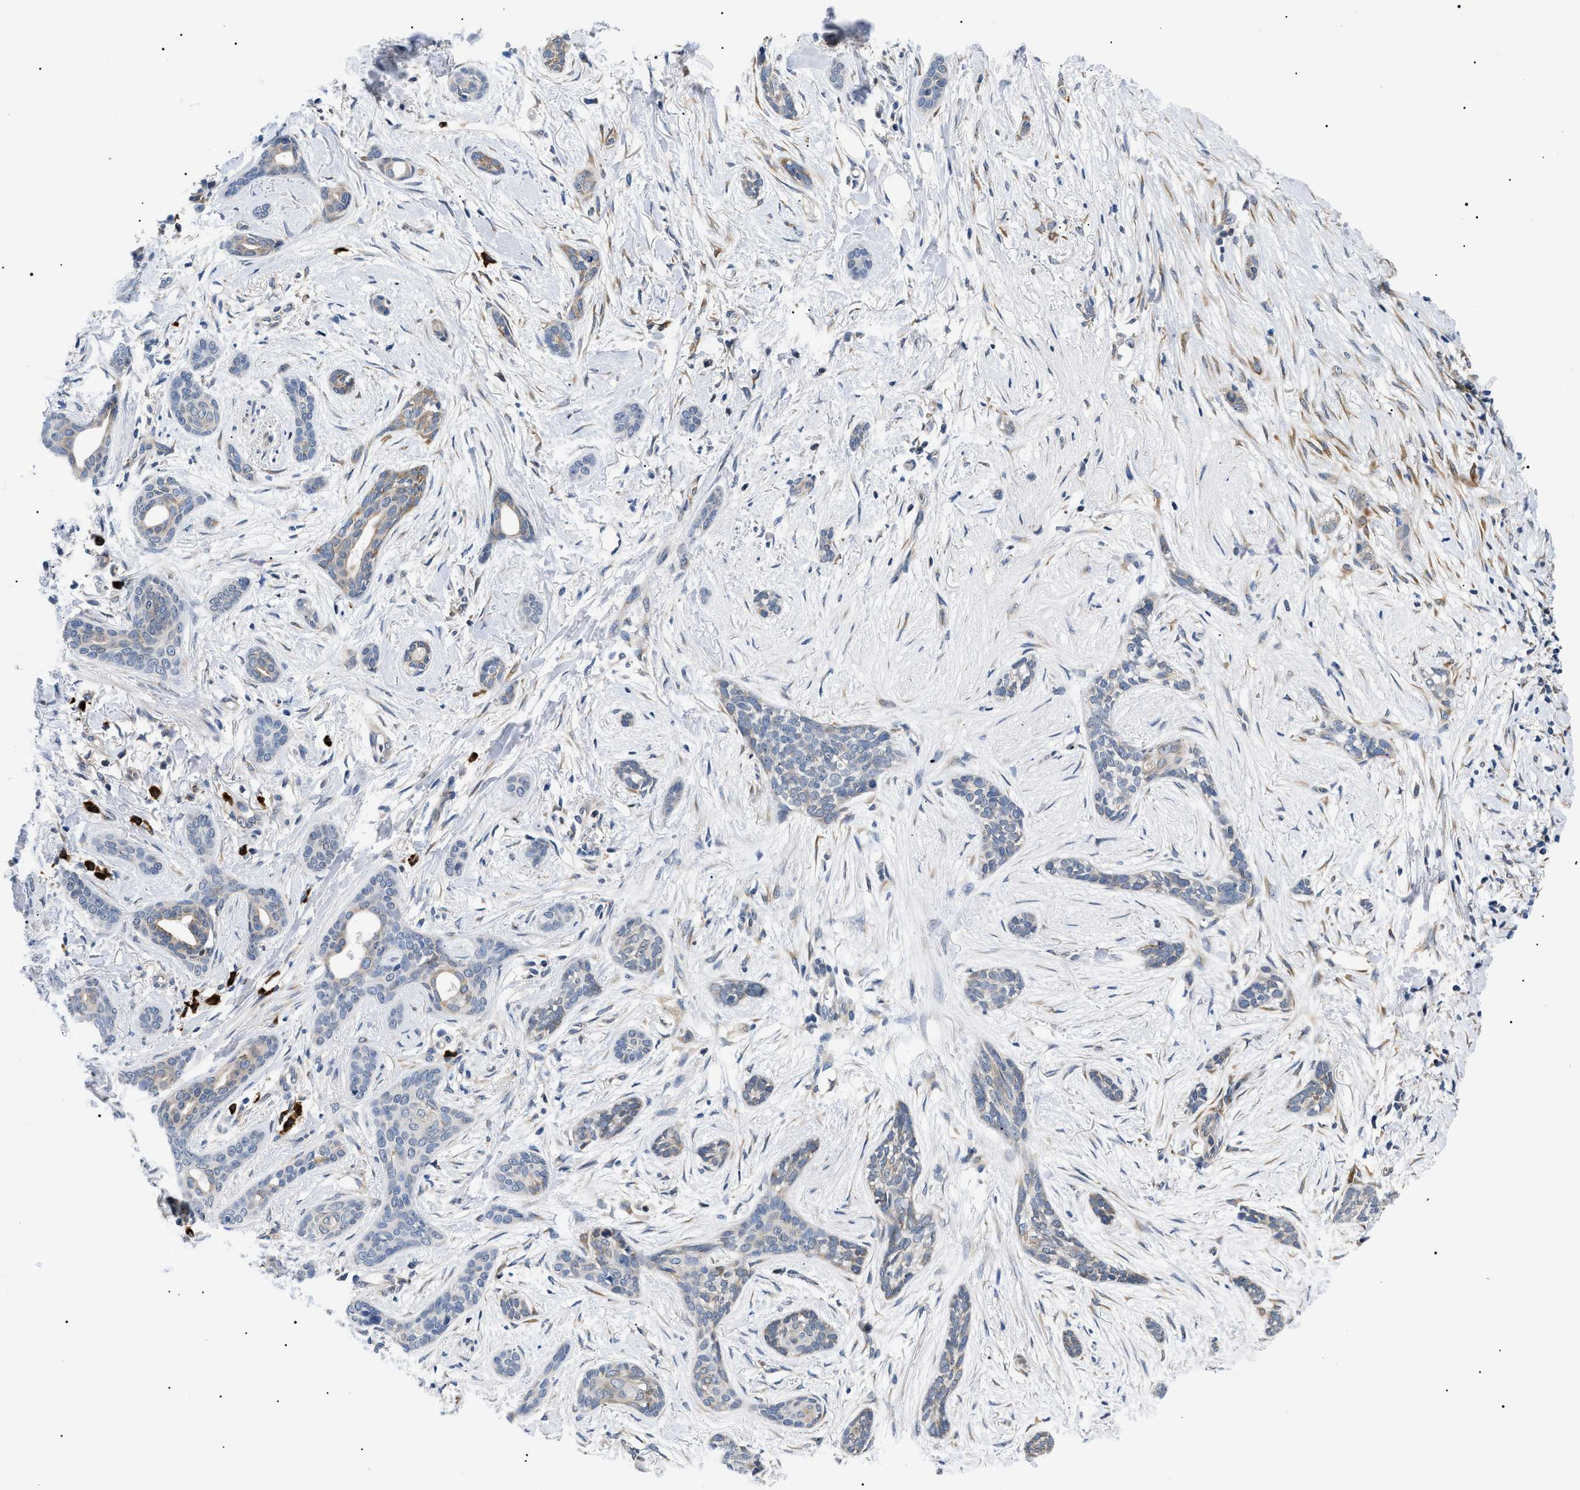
{"staining": {"intensity": "weak", "quantity": "<25%", "location": "cytoplasmic/membranous"}, "tissue": "skin cancer", "cell_type": "Tumor cells", "image_type": "cancer", "snomed": [{"axis": "morphology", "description": "Basal cell carcinoma"}, {"axis": "morphology", "description": "Adnexal tumor, benign"}, {"axis": "topography", "description": "Skin"}], "caption": "This is an IHC photomicrograph of human skin cancer (benign adnexal tumor). There is no positivity in tumor cells.", "gene": "DERL1", "patient": {"sex": "female", "age": 42}}